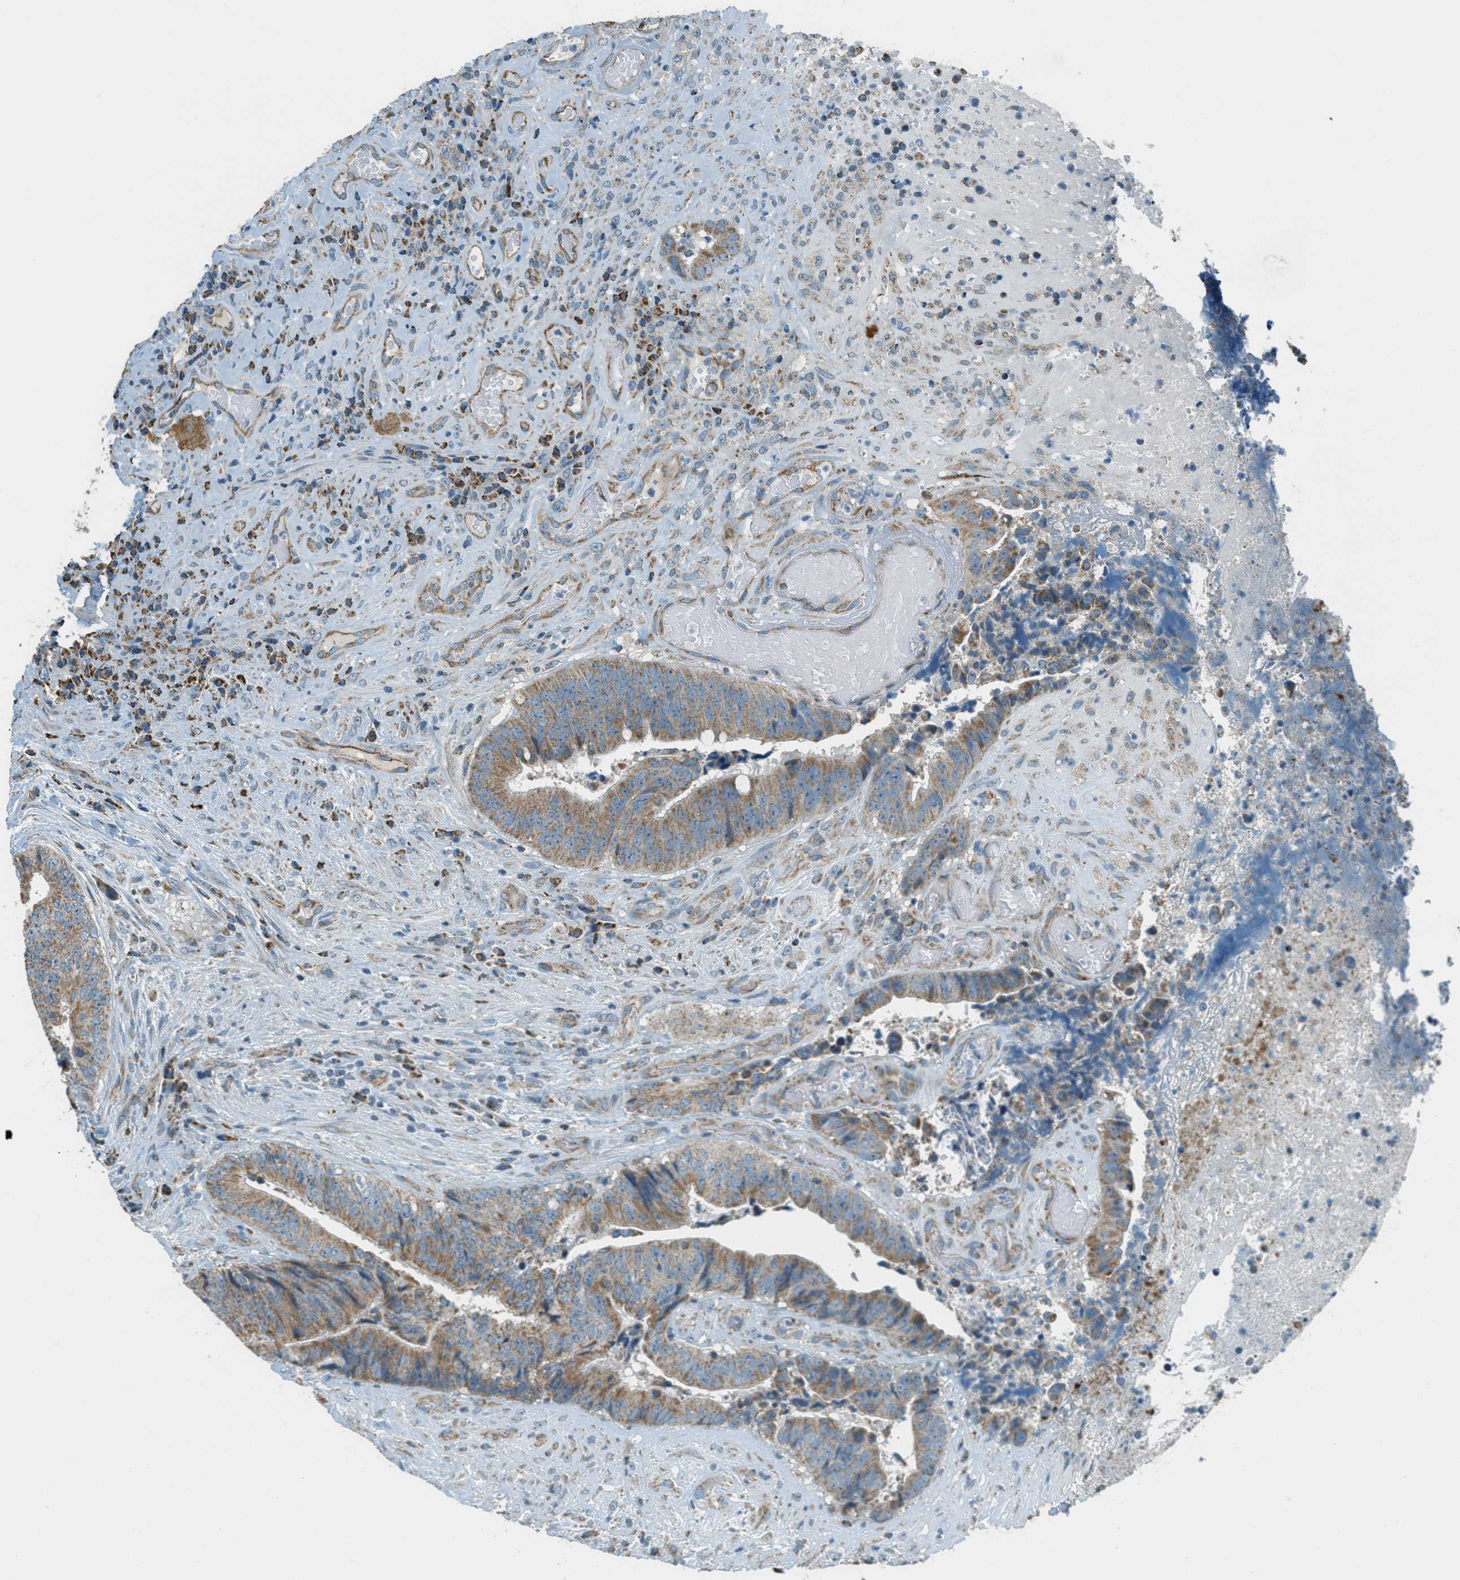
{"staining": {"intensity": "moderate", "quantity": ">75%", "location": "cytoplasmic/membranous"}, "tissue": "colorectal cancer", "cell_type": "Tumor cells", "image_type": "cancer", "snomed": [{"axis": "morphology", "description": "Adenocarcinoma, NOS"}, {"axis": "topography", "description": "Rectum"}], "caption": "This is a photomicrograph of immunohistochemistry staining of colorectal cancer (adenocarcinoma), which shows moderate staining in the cytoplasmic/membranous of tumor cells.", "gene": "CHST15", "patient": {"sex": "male", "age": 72}}